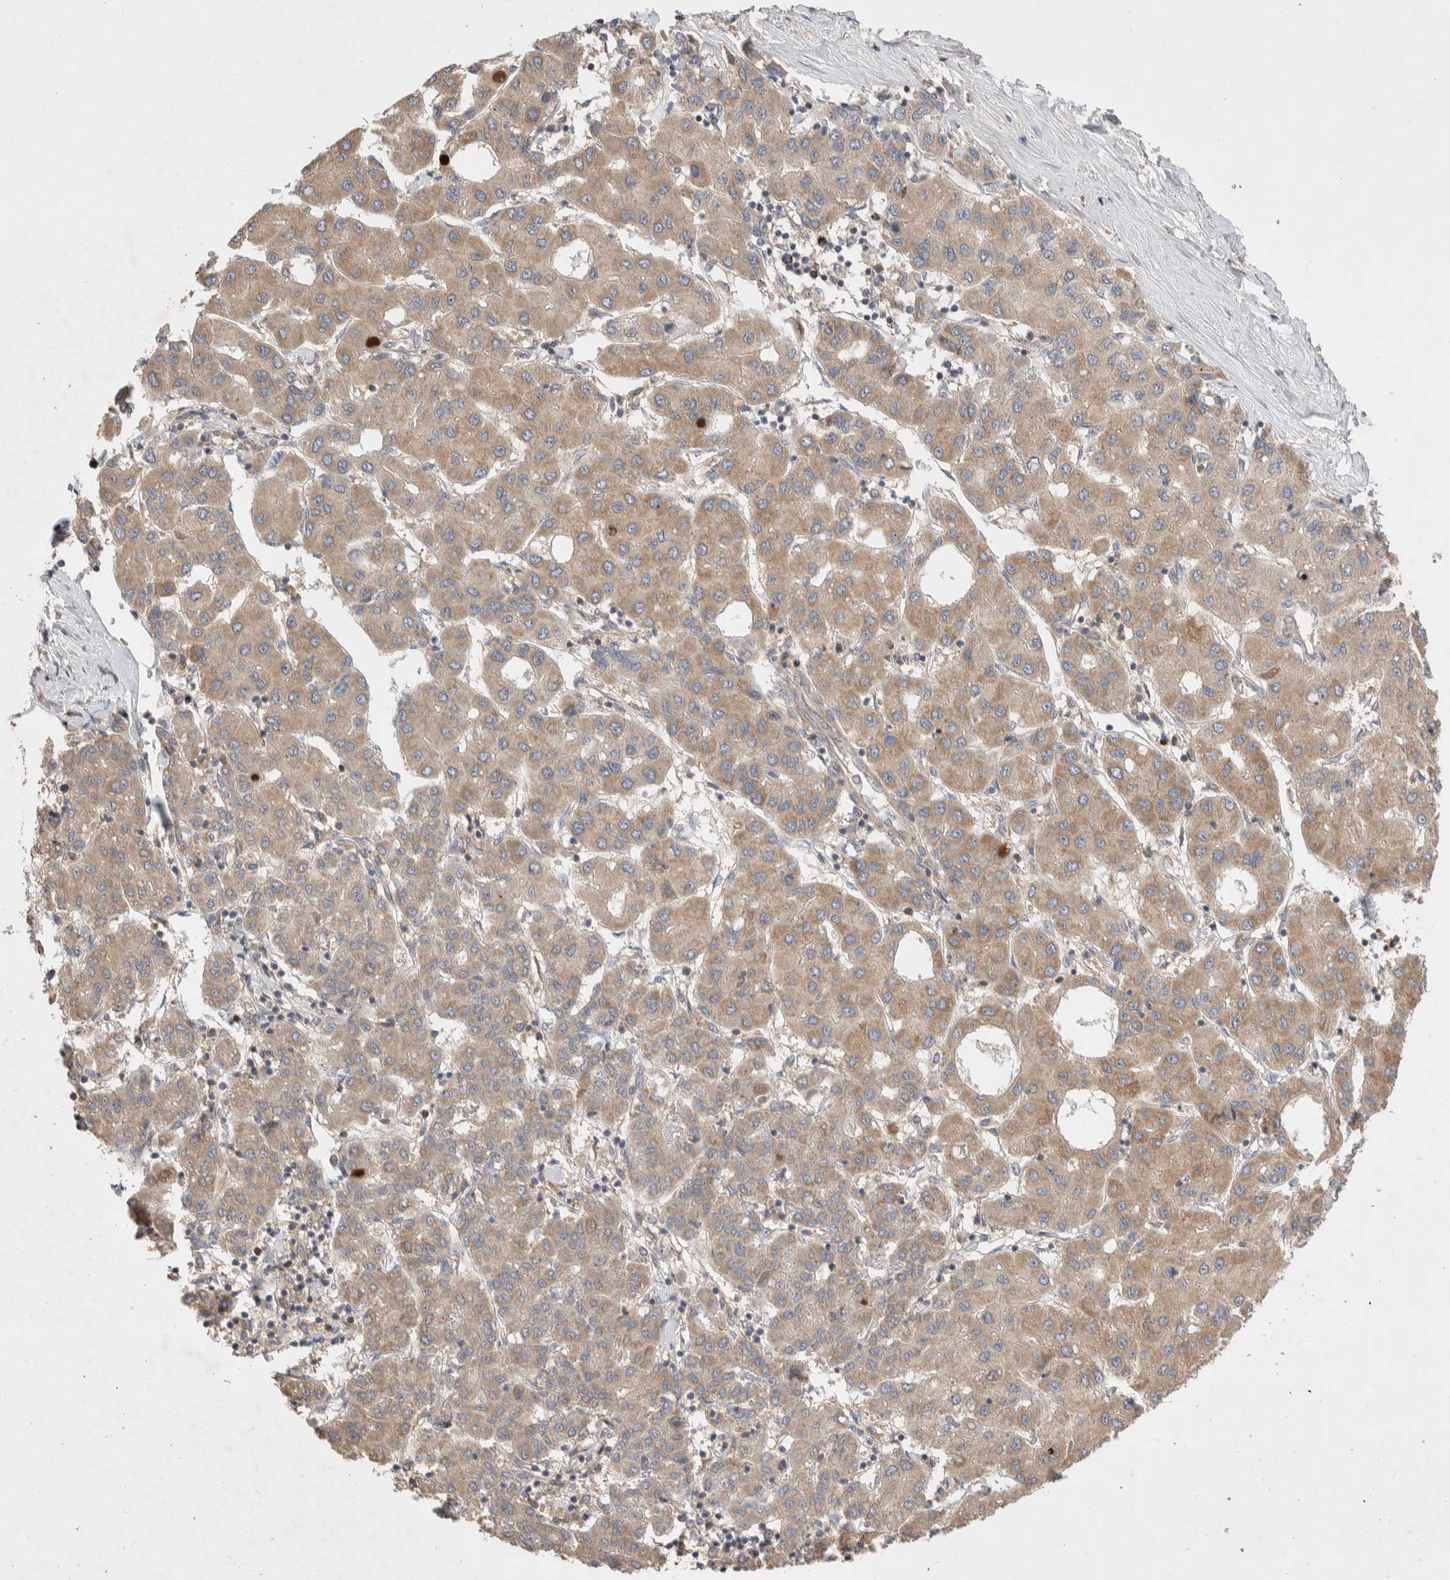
{"staining": {"intensity": "weak", "quantity": ">75%", "location": "cytoplasmic/membranous"}, "tissue": "liver cancer", "cell_type": "Tumor cells", "image_type": "cancer", "snomed": [{"axis": "morphology", "description": "Carcinoma, Hepatocellular, NOS"}, {"axis": "topography", "description": "Liver"}], "caption": "Immunohistochemical staining of human liver cancer shows low levels of weak cytoplasmic/membranous expression in about >75% of tumor cells. The staining was performed using DAB (3,3'-diaminobenzidine) to visualize the protein expression in brown, while the nuclei were stained in blue with hematoxylin (Magnification: 20x).", "gene": "DEPTOR", "patient": {"sex": "male", "age": 65}}